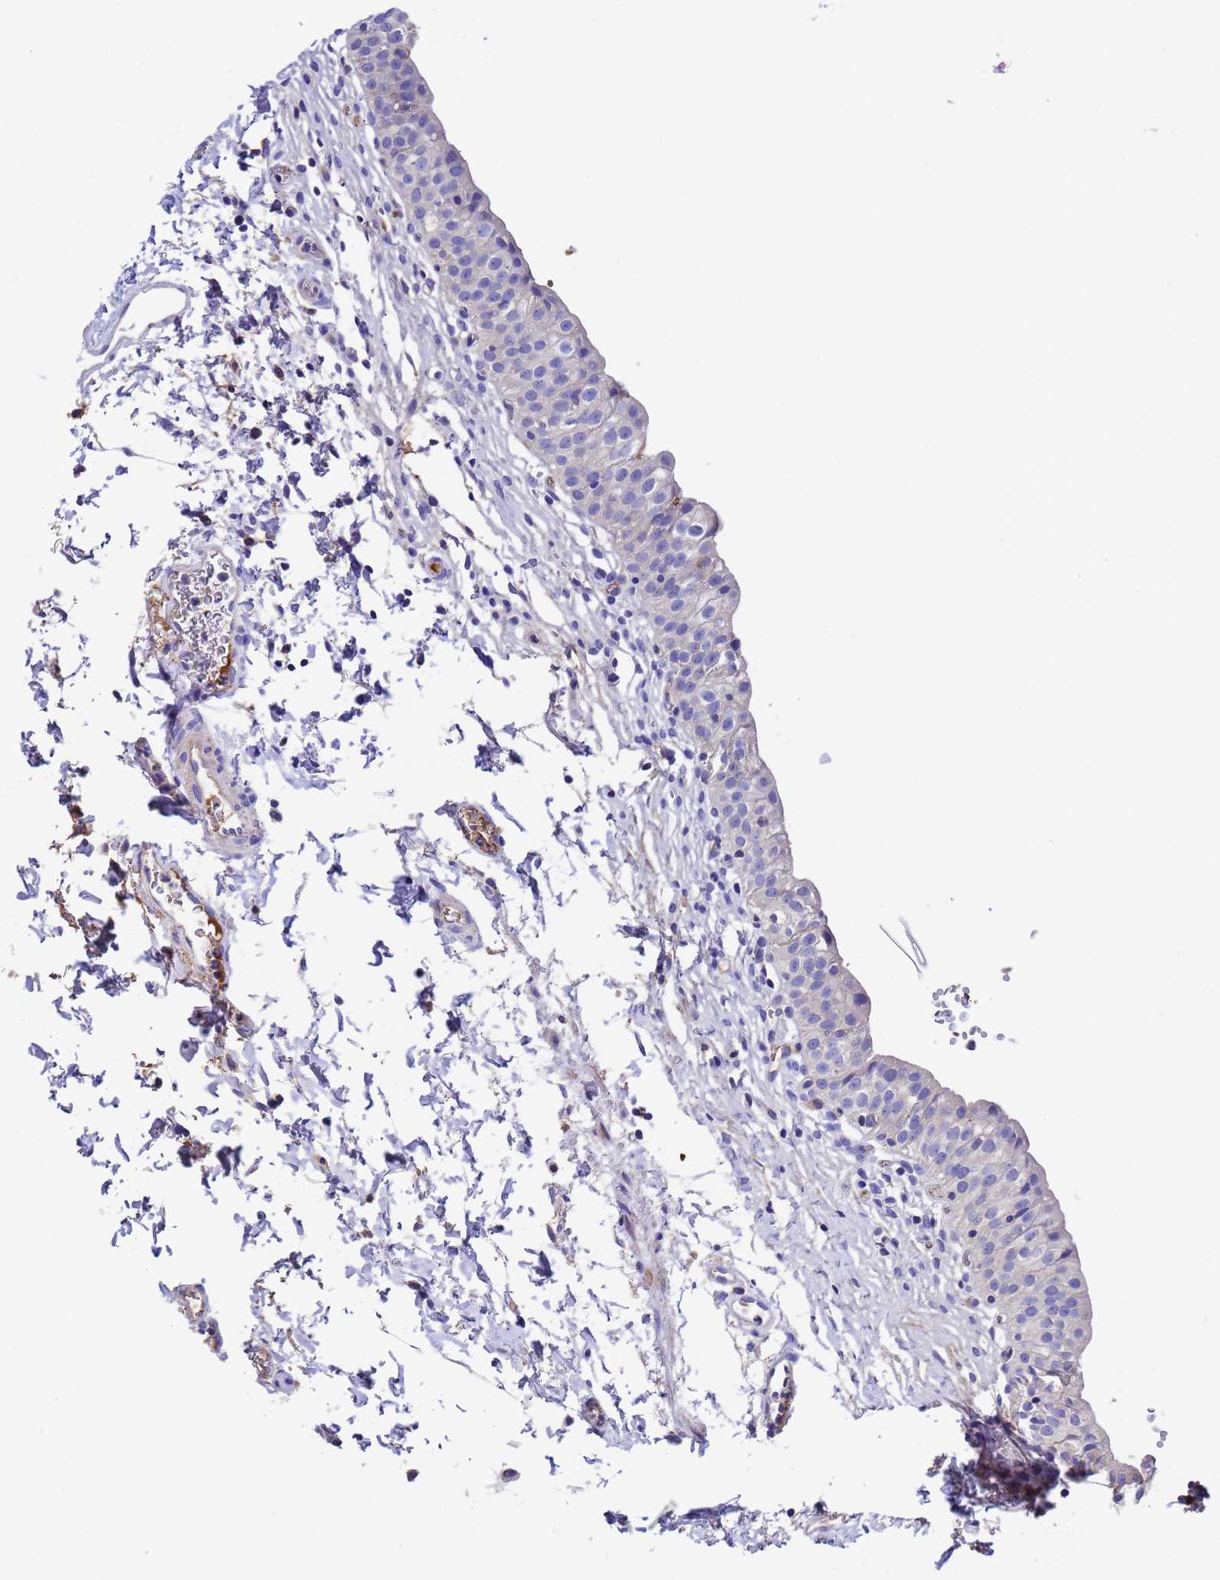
{"staining": {"intensity": "moderate", "quantity": "<25%", "location": "cytoplasmic/membranous"}, "tissue": "urinary bladder", "cell_type": "Urothelial cells", "image_type": "normal", "snomed": [{"axis": "morphology", "description": "Normal tissue, NOS"}, {"axis": "topography", "description": "Urinary bladder"}, {"axis": "topography", "description": "Peripheral nerve tissue"}], "caption": "IHC of unremarkable urinary bladder reveals low levels of moderate cytoplasmic/membranous expression in about <25% of urothelial cells. (DAB (3,3'-diaminobenzidine) IHC, brown staining for protein, blue staining for nuclei).", "gene": "ELP6", "patient": {"sex": "male", "age": 55}}